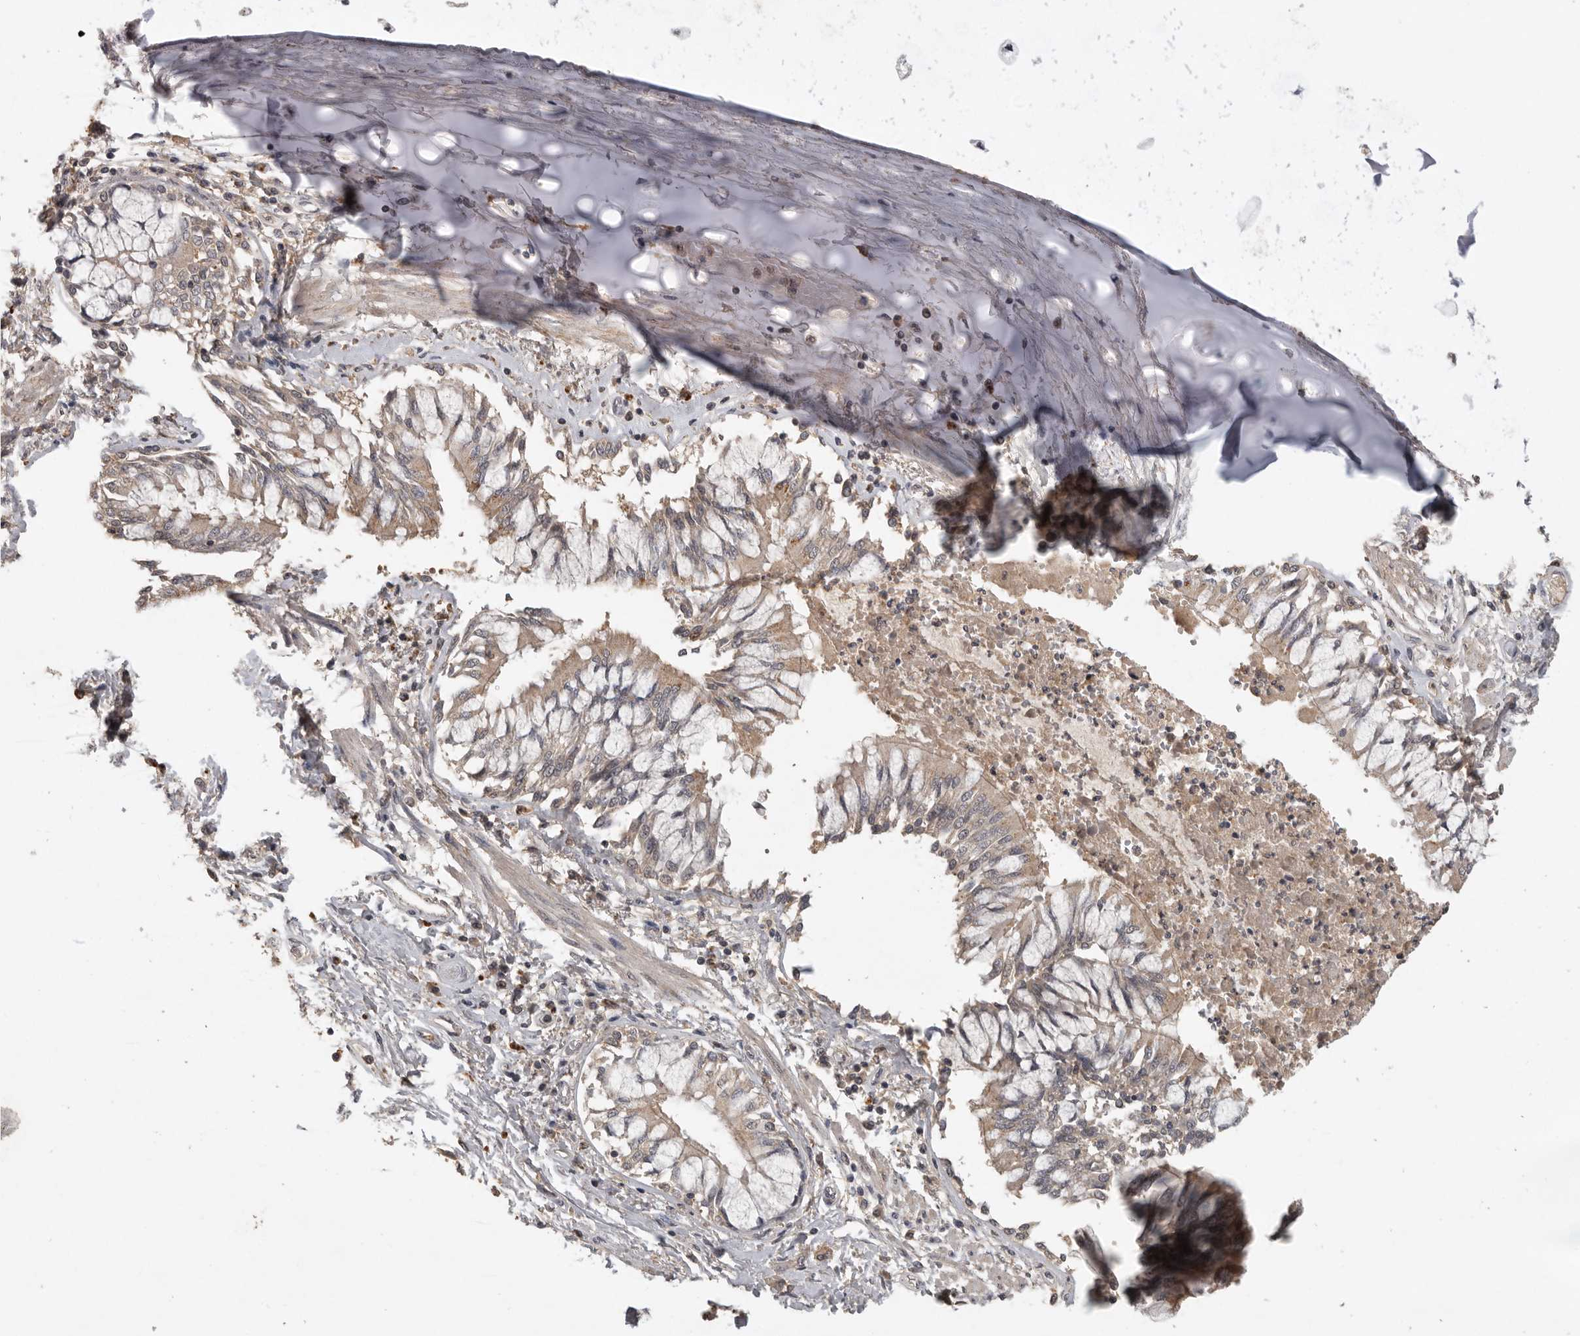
{"staining": {"intensity": "weak", "quantity": ">75%", "location": "cytoplasmic/membranous"}, "tissue": "bronchus", "cell_type": "Respiratory epithelial cells", "image_type": "normal", "snomed": [{"axis": "morphology", "description": "Normal tissue, NOS"}, {"axis": "topography", "description": "Cartilage tissue"}, {"axis": "topography", "description": "Bronchus"}, {"axis": "topography", "description": "Lung"}], "caption": "Brown immunohistochemical staining in unremarkable bronchus exhibits weak cytoplasmic/membranous staining in about >75% of respiratory epithelial cells.", "gene": "ADAMTS4", "patient": {"sex": "female", "age": 49}}